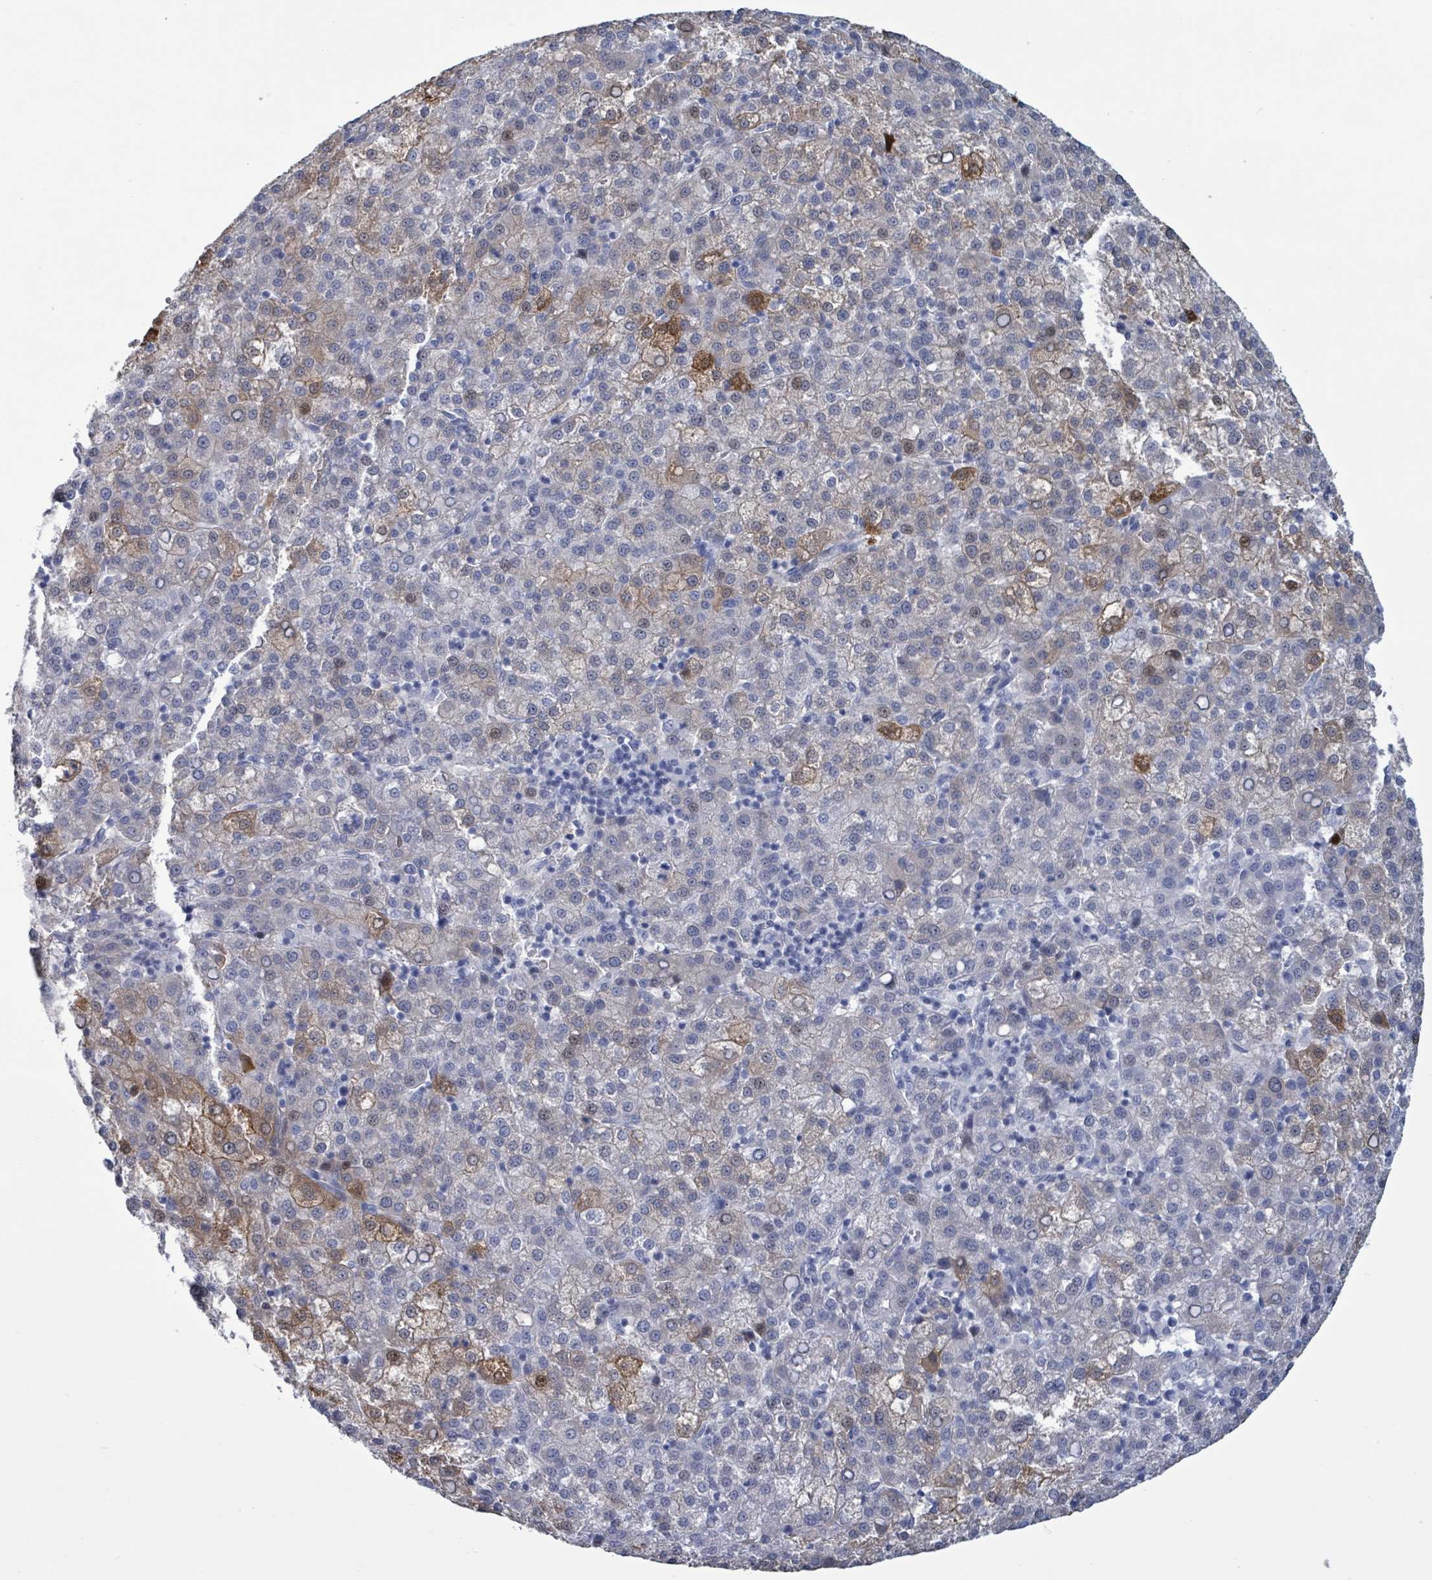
{"staining": {"intensity": "moderate", "quantity": "<25%", "location": "cytoplasmic/membranous,nuclear"}, "tissue": "liver cancer", "cell_type": "Tumor cells", "image_type": "cancer", "snomed": [{"axis": "morphology", "description": "Carcinoma, Hepatocellular, NOS"}, {"axis": "topography", "description": "Liver"}], "caption": "This photomicrograph shows immunohistochemistry staining of liver hepatocellular carcinoma, with low moderate cytoplasmic/membranous and nuclear staining in about <25% of tumor cells.", "gene": "ZNF771", "patient": {"sex": "female", "age": 58}}